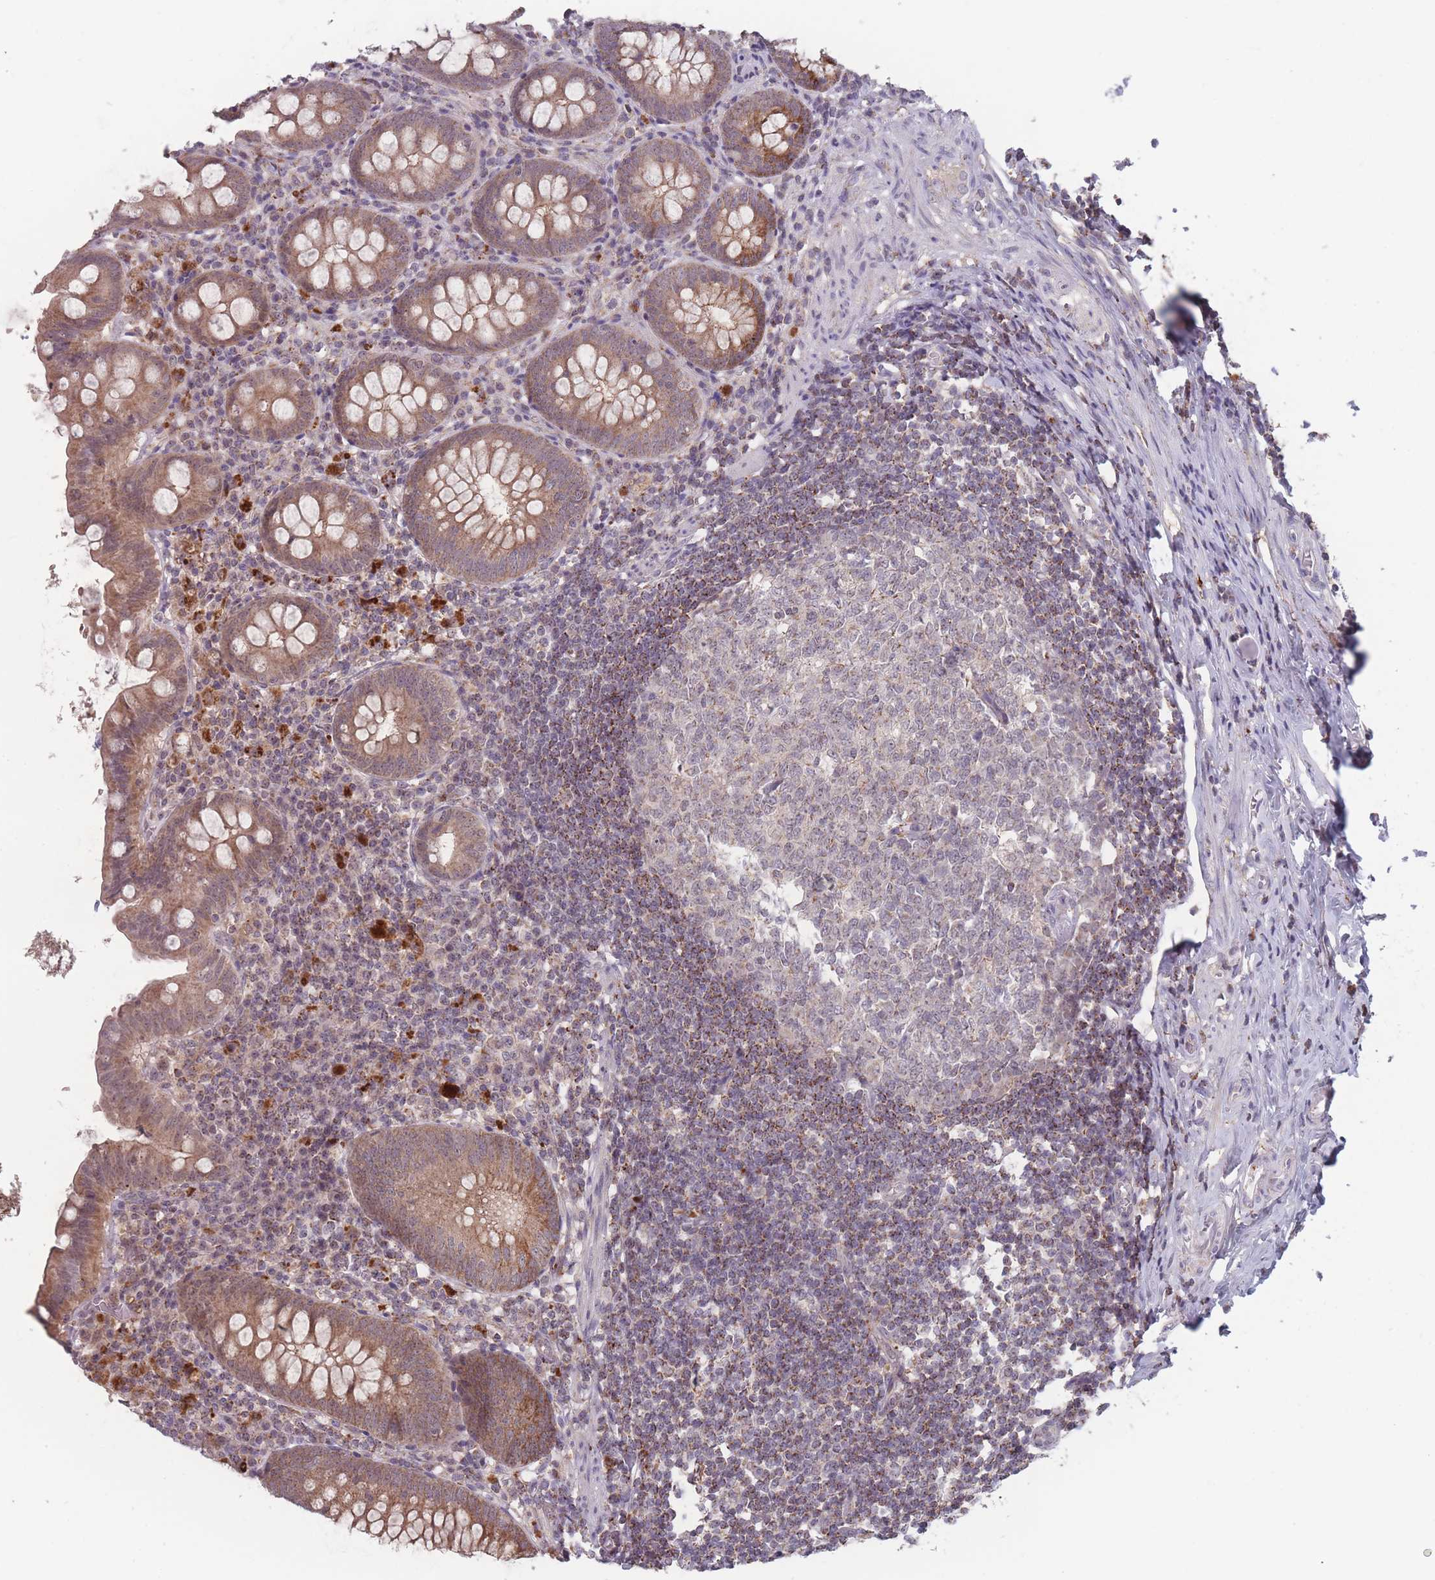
{"staining": {"intensity": "moderate", "quantity": ">75%", "location": "cytoplasmic/membranous"}, "tissue": "appendix", "cell_type": "Glandular cells", "image_type": "normal", "snomed": [{"axis": "morphology", "description": "Normal tissue, NOS"}, {"axis": "topography", "description": "Appendix"}], "caption": "High-power microscopy captured an immunohistochemistry (IHC) photomicrograph of unremarkable appendix, revealing moderate cytoplasmic/membranous positivity in approximately >75% of glandular cells. (Brightfield microscopy of DAB IHC at high magnification).", "gene": "TMEM232", "patient": {"sex": "female", "age": 51}}